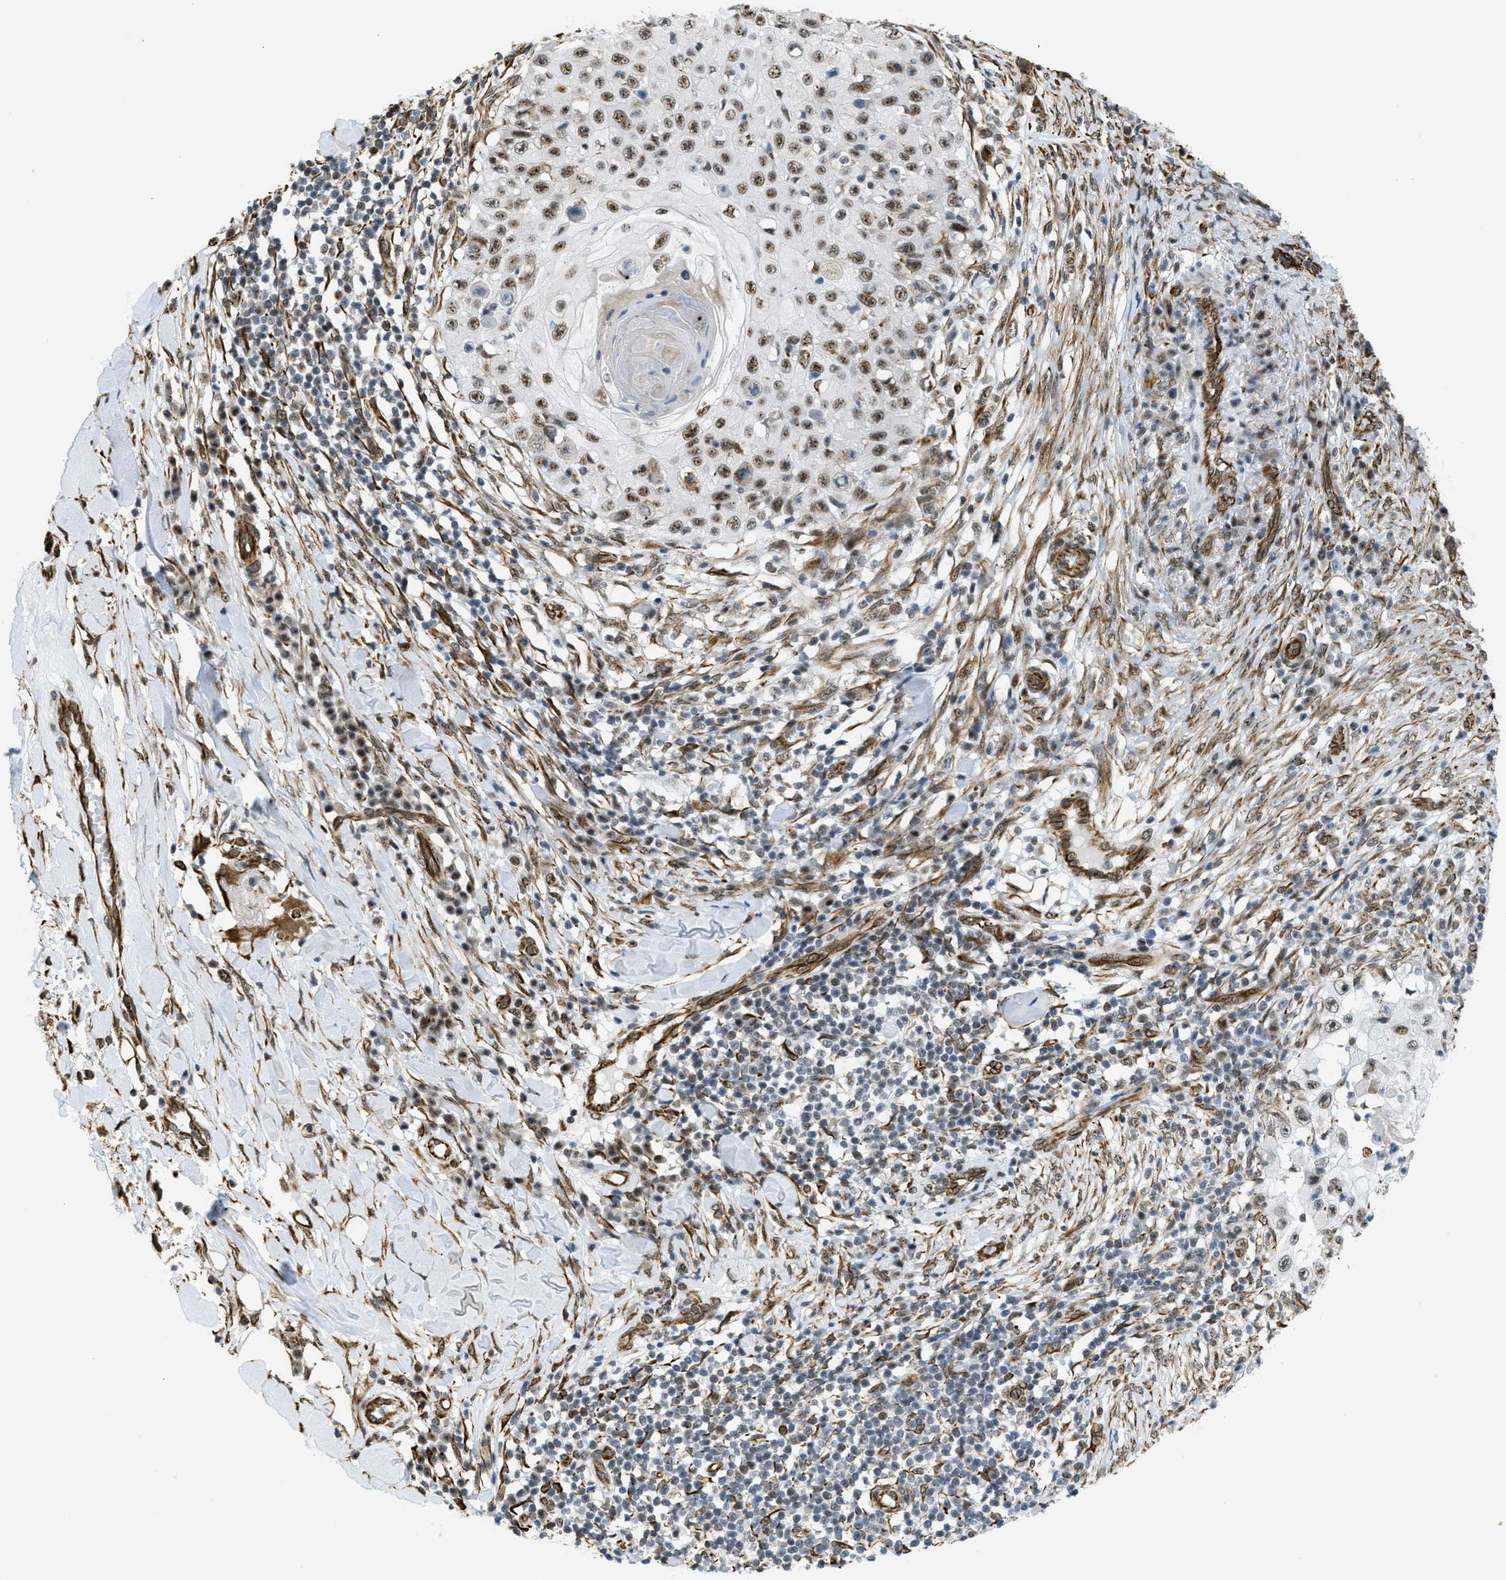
{"staining": {"intensity": "moderate", "quantity": ">75%", "location": "nuclear"}, "tissue": "skin cancer", "cell_type": "Tumor cells", "image_type": "cancer", "snomed": [{"axis": "morphology", "description": "Squamous cell carcinoma, NOS"}, {"axis": "topography", "description": "Skin"}], "caption": "Squamous cell carcinoma (skin) was stained to show a protein in brown. There is medium levels of moderate nuclear expression in approximately >75% of tumor cells. The protein of interest is stained brown, and the nuclei are stained in blue (DAB (3,3'-diaminobenzidine) IHC with brightfield microscopy, high magnification).", "gene": "LRRC8B", "patient": {"sex": "male", "age": 86}}